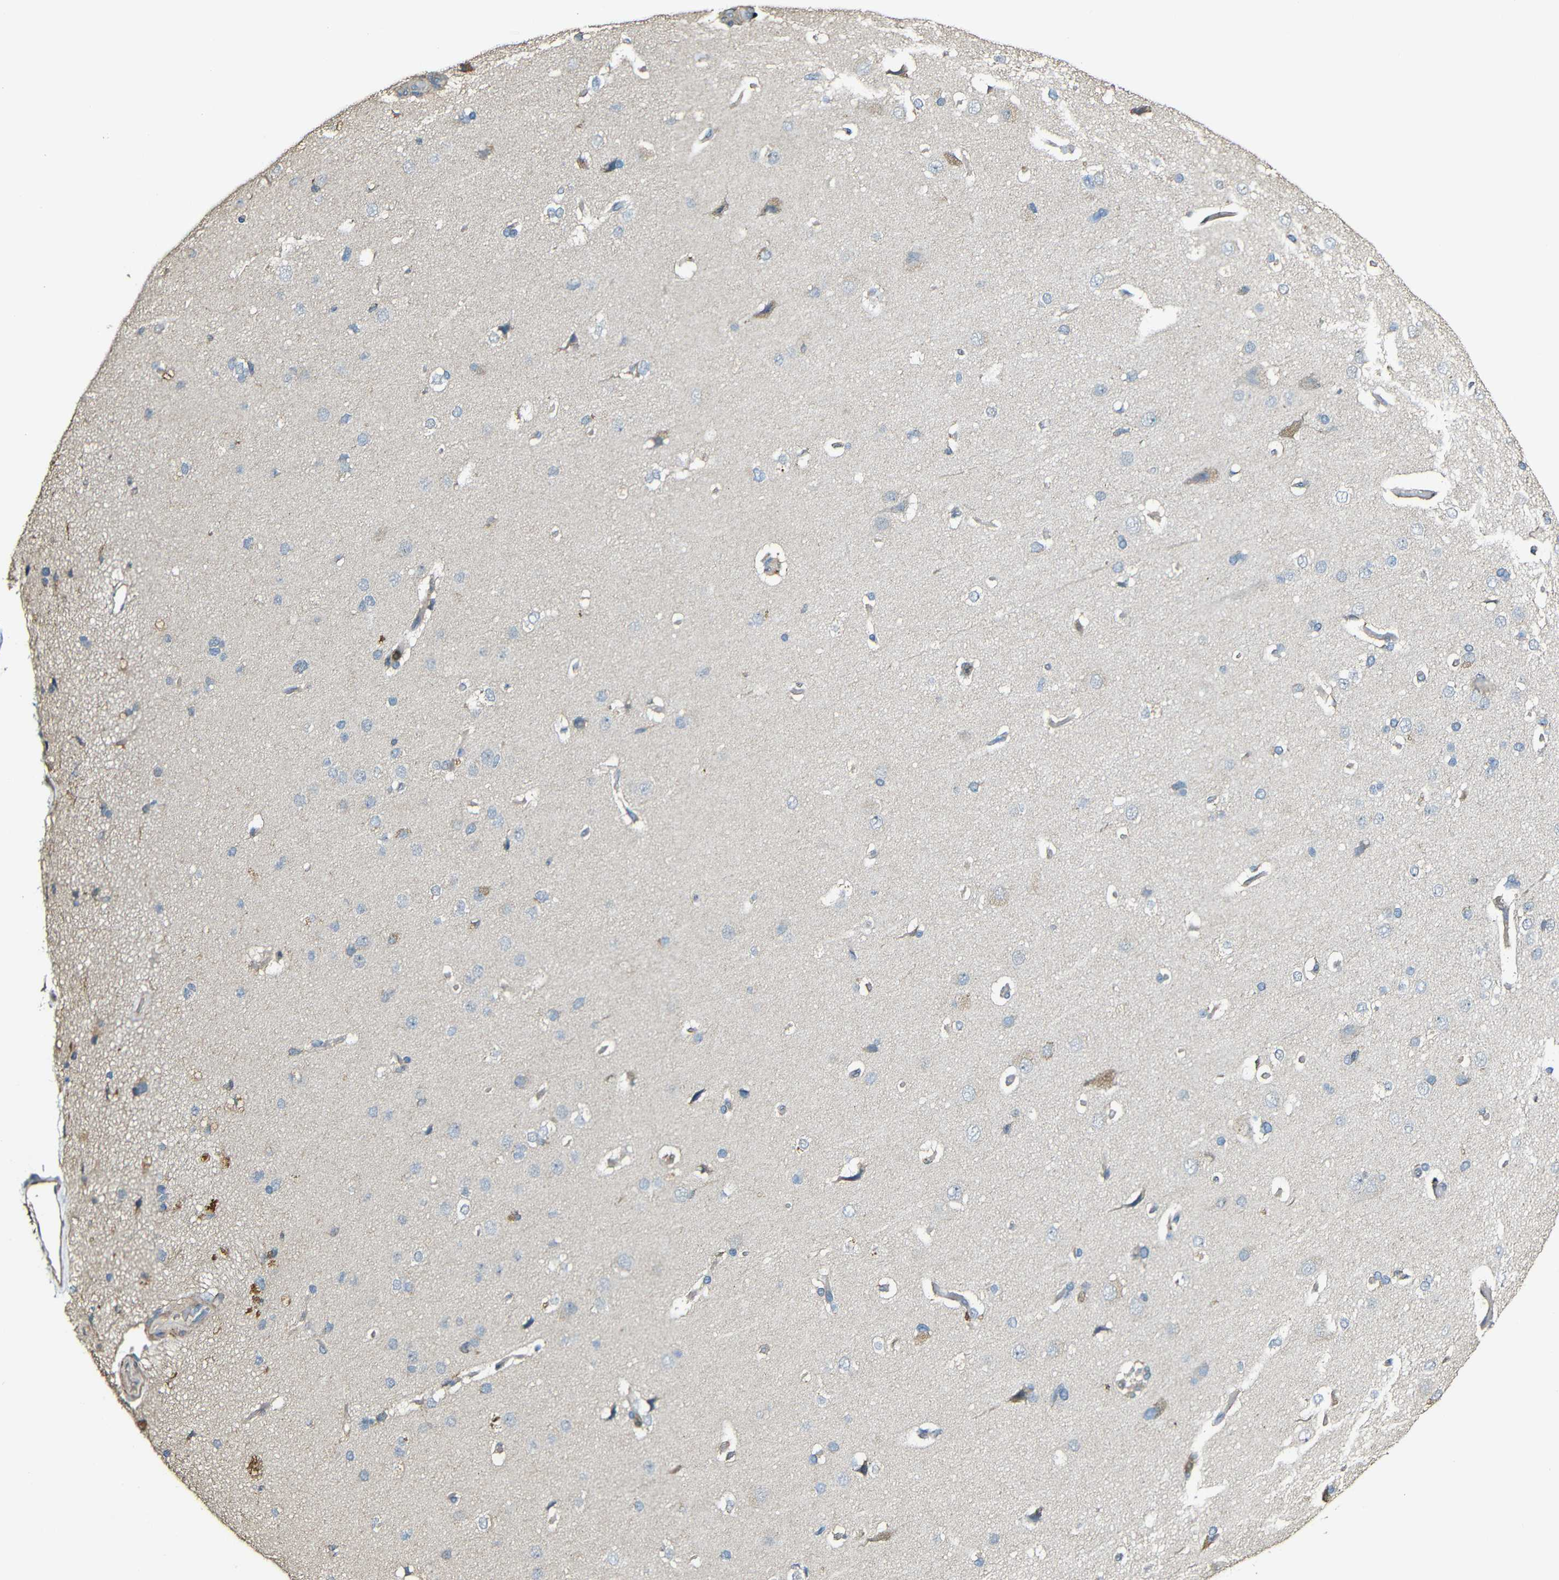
{"staining": {"intensity": "negative", "quantity": "none", "location": "none"}, "tissue": "cerebral cortex", "cell_type": "Endothelial cells", "image_type": "normal", "snomed": [{"axis": "morphology", "description": "Normal tissue, NOS"}, {"axis": "topography", "description": "Cerebral cortex"}], "caption": "Immunohistochemistry (IHC) photomicrograph of normal human cerebral cortex stained for a protein (brown), which demonstrates no expression in endothelial cells.", "gene": "CASP8", "patient": {"sex": "male", "age": 62}}